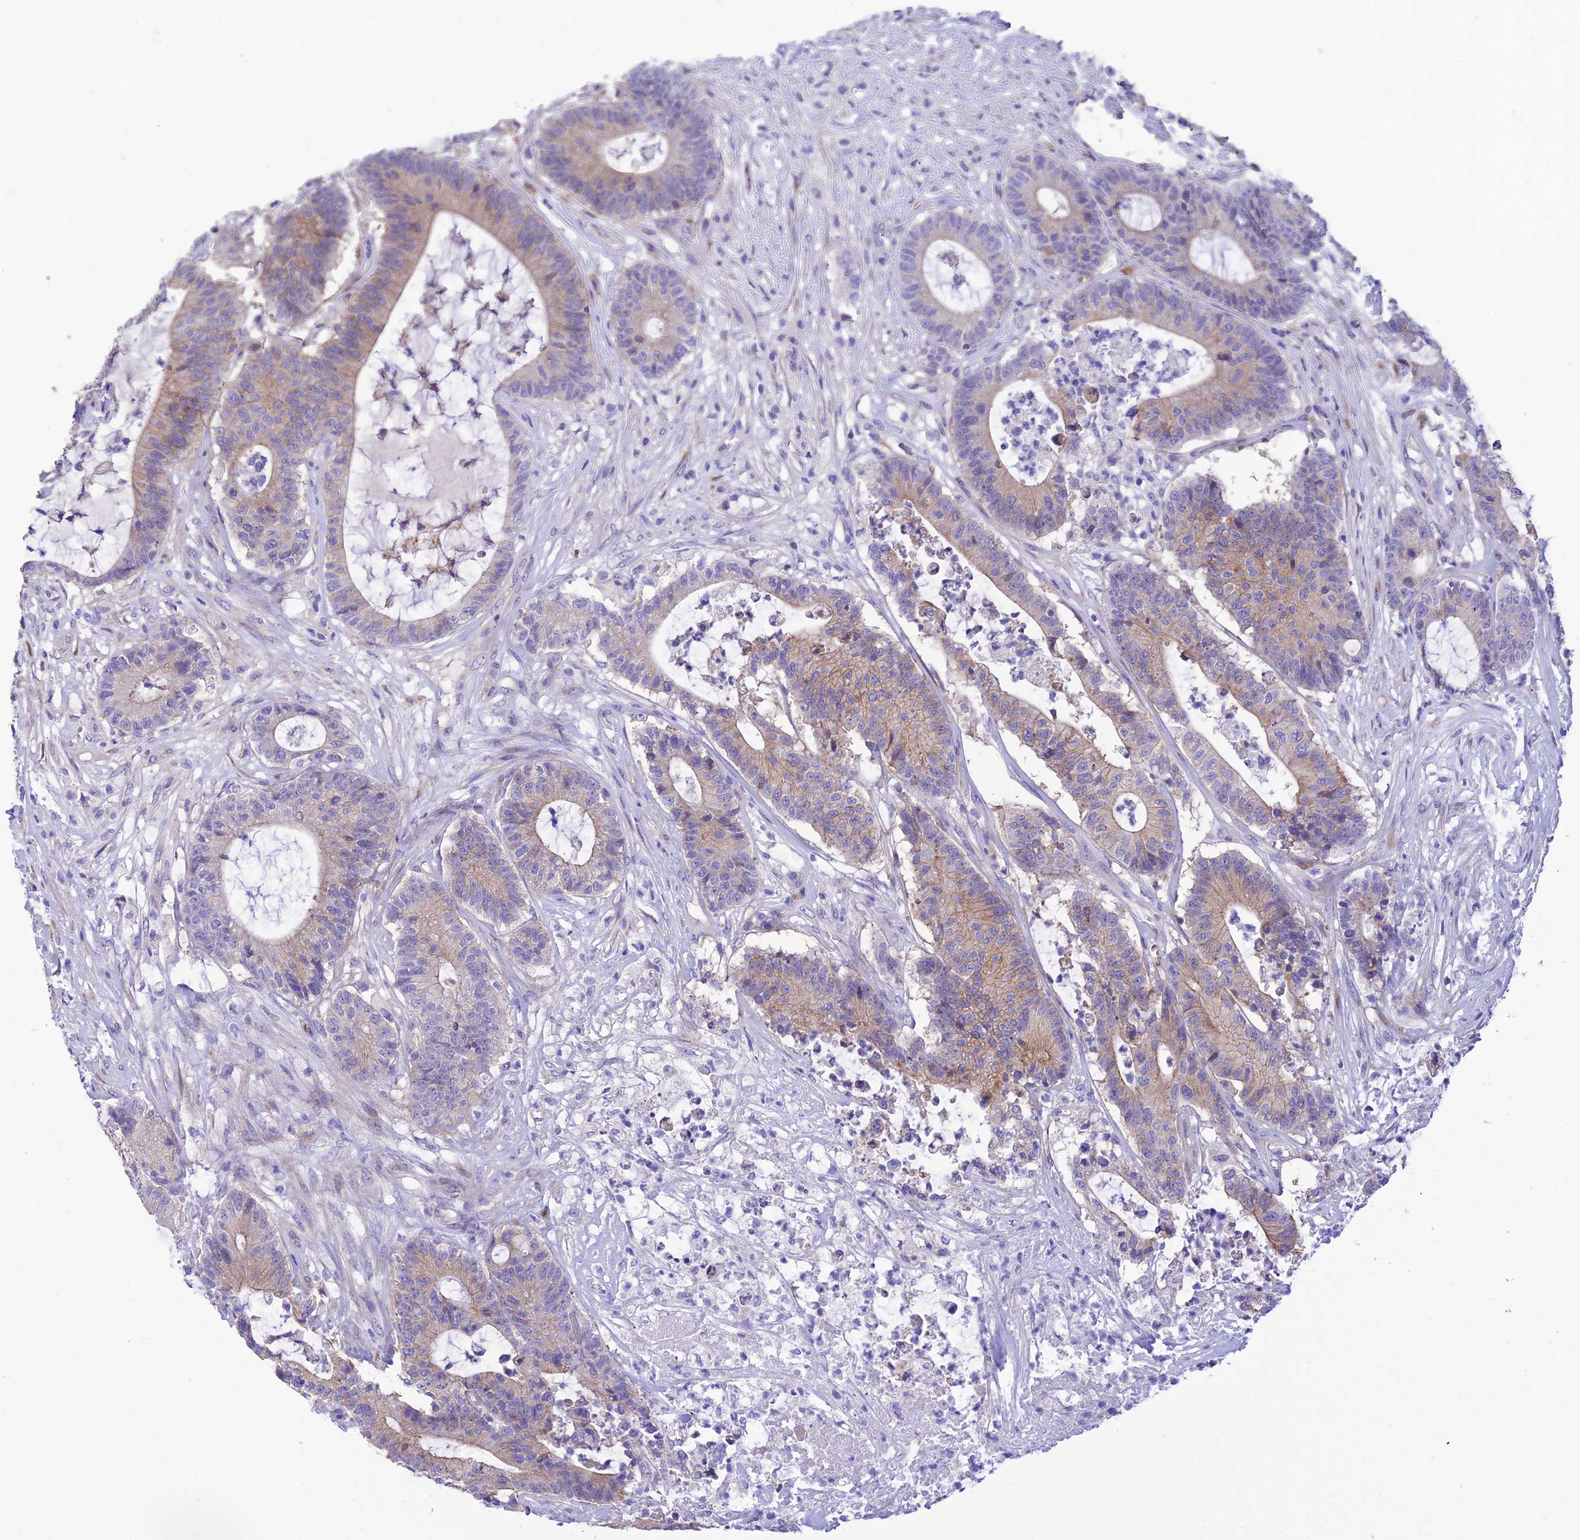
{"staining": {"intensity": "weak", "quantity": "25%-75%", "location": "cytoplasmic/membranous"}, "tissue": "colorectal cancer", "cell_type": "Tumor cells", "image_type": "cancer", "snomed": [{"axis": "morphology", "description": "Adenocarcinoma, NOS"}, {"axis": "topography", "description": "Colon"}], "caption": "An image of human adenocarcinoma (colorectal) stained for a protein reveals weak cytoplasmic/membranous brown staining in tumor cells.", "gene": "CCDC157", "patient": {"sex": "female", "age": 84}}